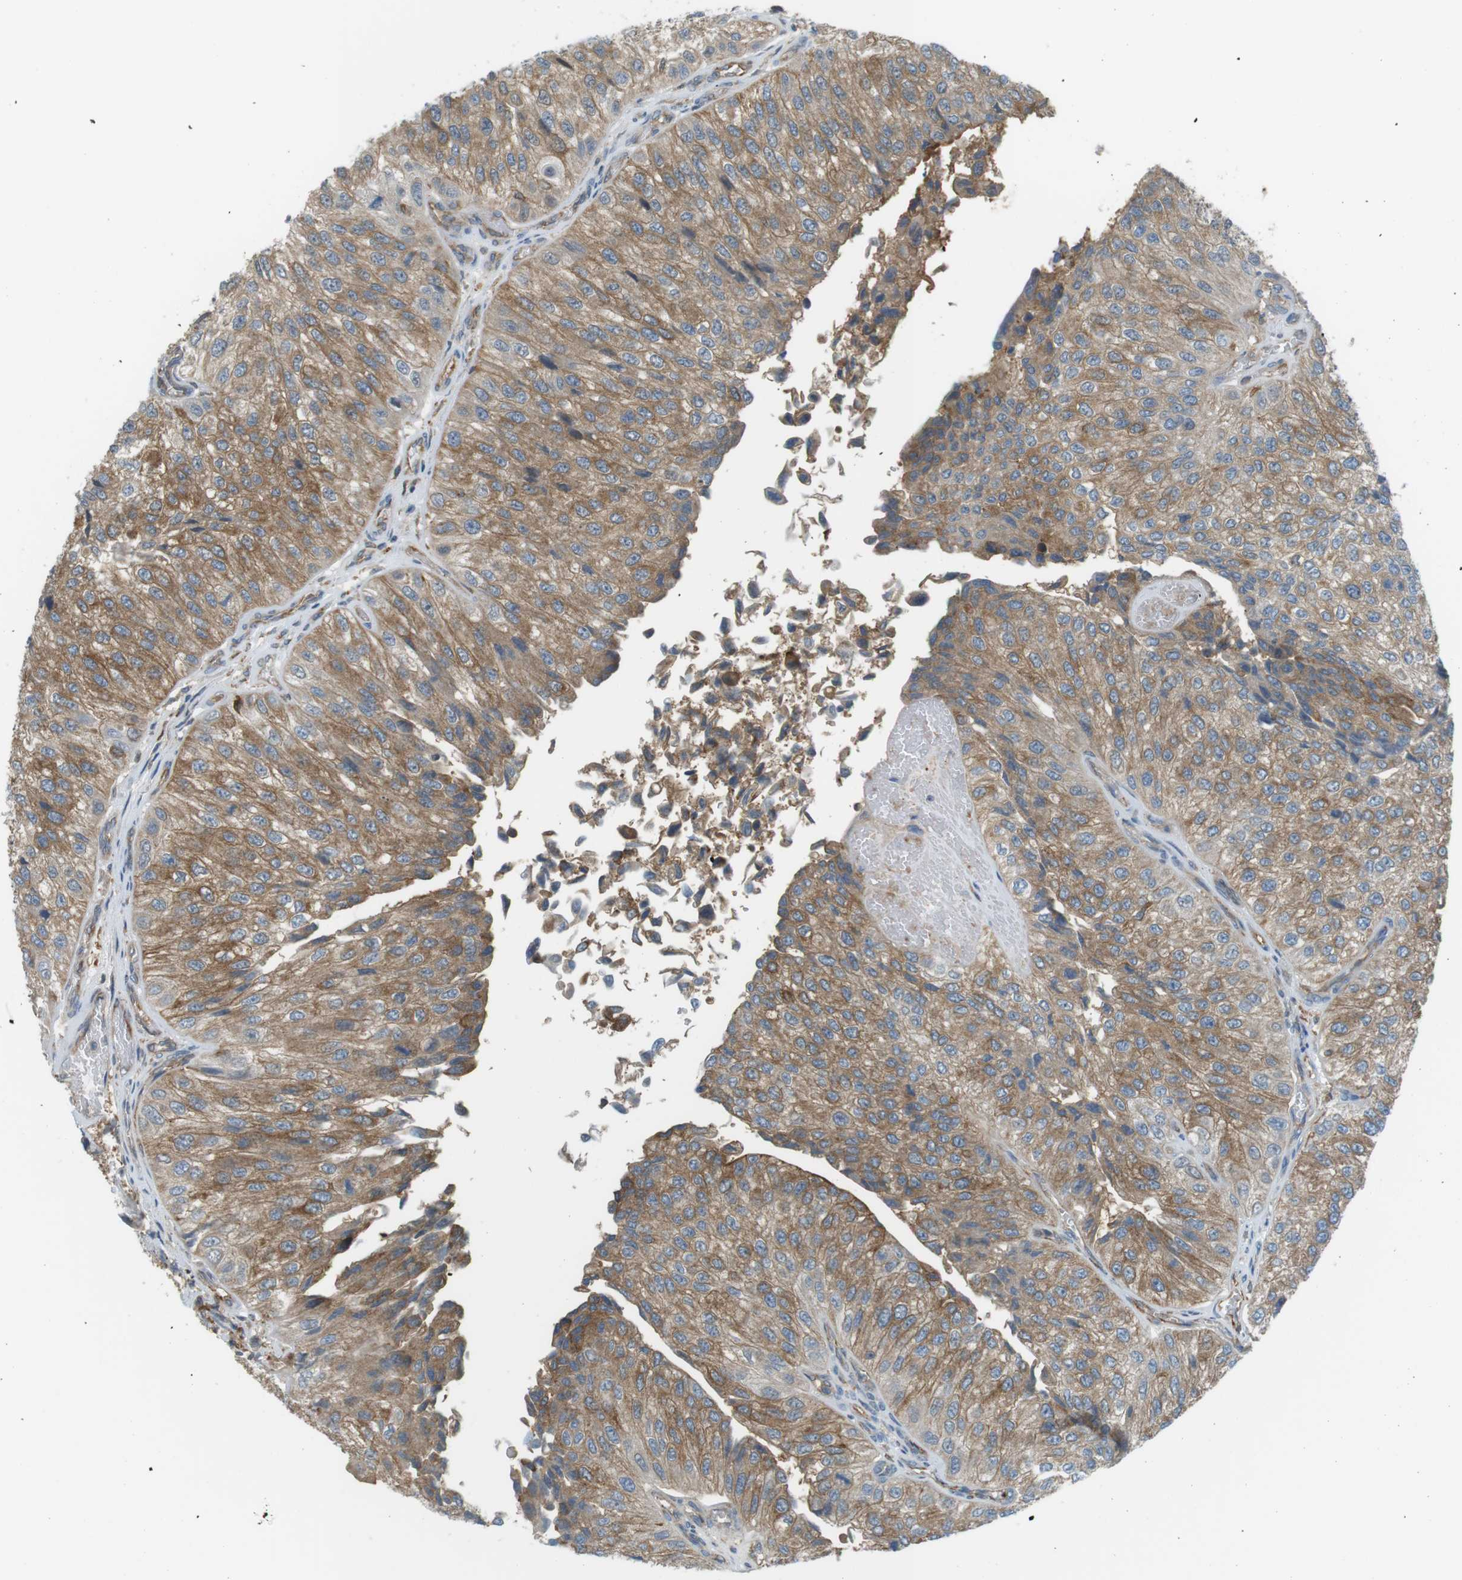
{"staining": {"intensity": "moderate", "quantity": ">75%", "location": "cytoplasmic/membranous"}, "tissue": "urothelial cancer", "cell_type": "Tumor cells", "image_type": "cancer", "snomed": [{"axis": "morphology", "description": "Urothelial carcinoma, High grade"}, {"axis": "topography", "description": "Kidney"}, {"axis": "topography", "description": "Urinary bladder"}], "caption": "High-magnification brightfield microscopy of urothelial cancer stained with DAB (brown) and counterstained with hematoxylin (blue). tumor cells exhibit moderate cytoplasmic/membranous staining is identified in approximately>75% of cells. The staining was performed using DAB (3,3'-diaminobenzidine) to visualize the protein expression in brown, while the nuclei were stained in blue with hematoxylin (Magnification: 20x).", "gene": "PEPD", "patient": {"sex": "male", "age": 77}}